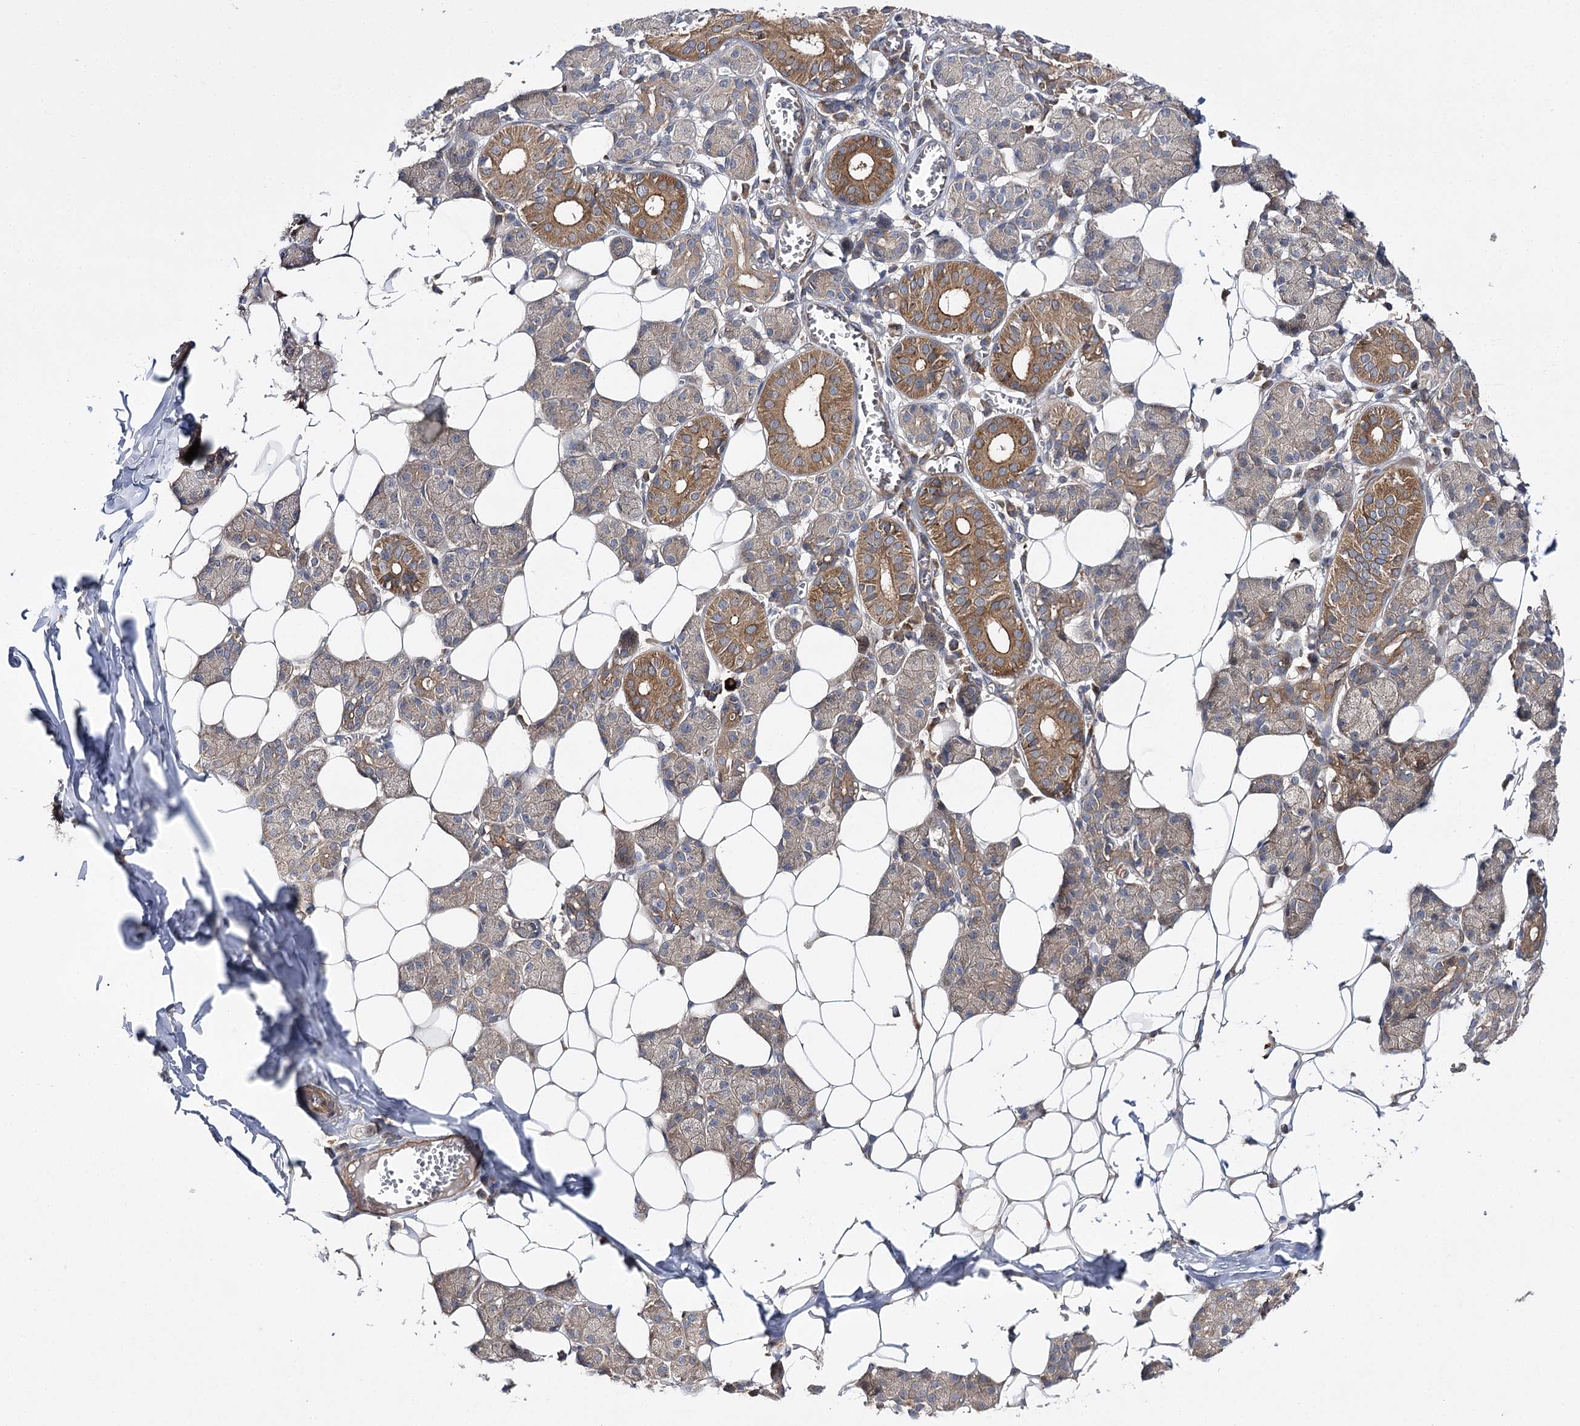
{"staining": {"intensity": "strong", "quantity": "25%-75%", "location": "cytoplasmic/membranous"}, "tissue": "salivary gland", "cell_type": "Glandular cells", "image_type": "normal", "snomed": [{"axis": "morphology", "description": "Normal tissue, NOS"}, {"axis": "topography", "description": "Salivary gland"}], "caption": "A photomicrograph of human salivary gland stained for a protein shows strong cytoplasmic/membranous brown staining in glandular cells. (Stains: DAB in brown, nuclei in blue, Microscopy: brightfield microscopy at high magnification).", "gene": "BCR", "patient": {"sex": "female", "age": 33}}